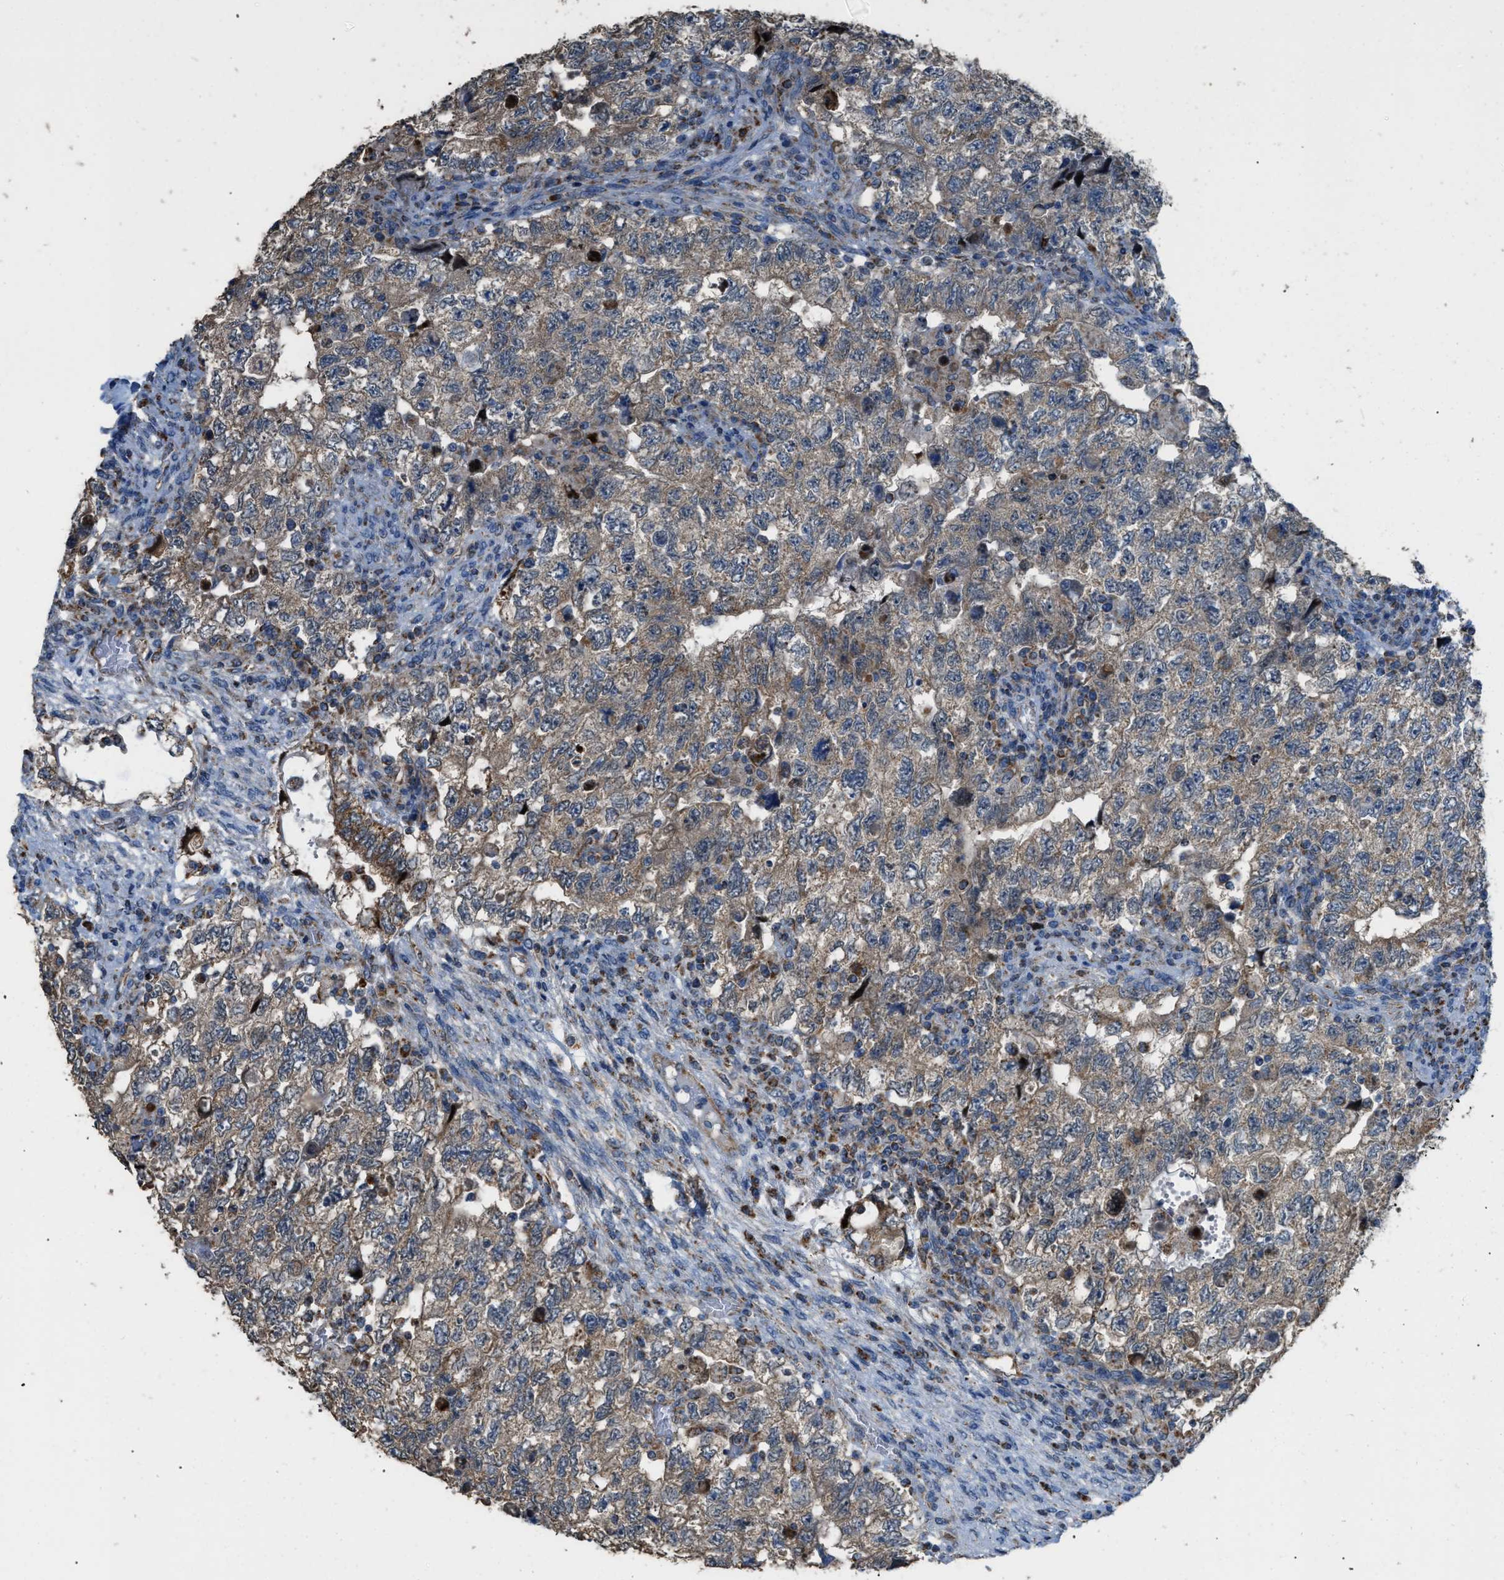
{"staining": {"intensity": "weak", "quantity": ">75%", "location": "cytoplasmic/membranous"}, "tissue": "testis cancer", "cell_type": "Tumor cells", "image_type": "cancer", "snomed": [{"axis": "morphology", "description": "Carcinoma, Embryonal, NOS"}, {"axis": "topography", "description": "Testis"}], "caption": "Embryonal carcinoma (testis) tissue exhibits weak cytoplasmic/membranous positivity in about >75% of tumor cells", "gene": "ETFB", "patient": {"sex": "male", "age": 36}}